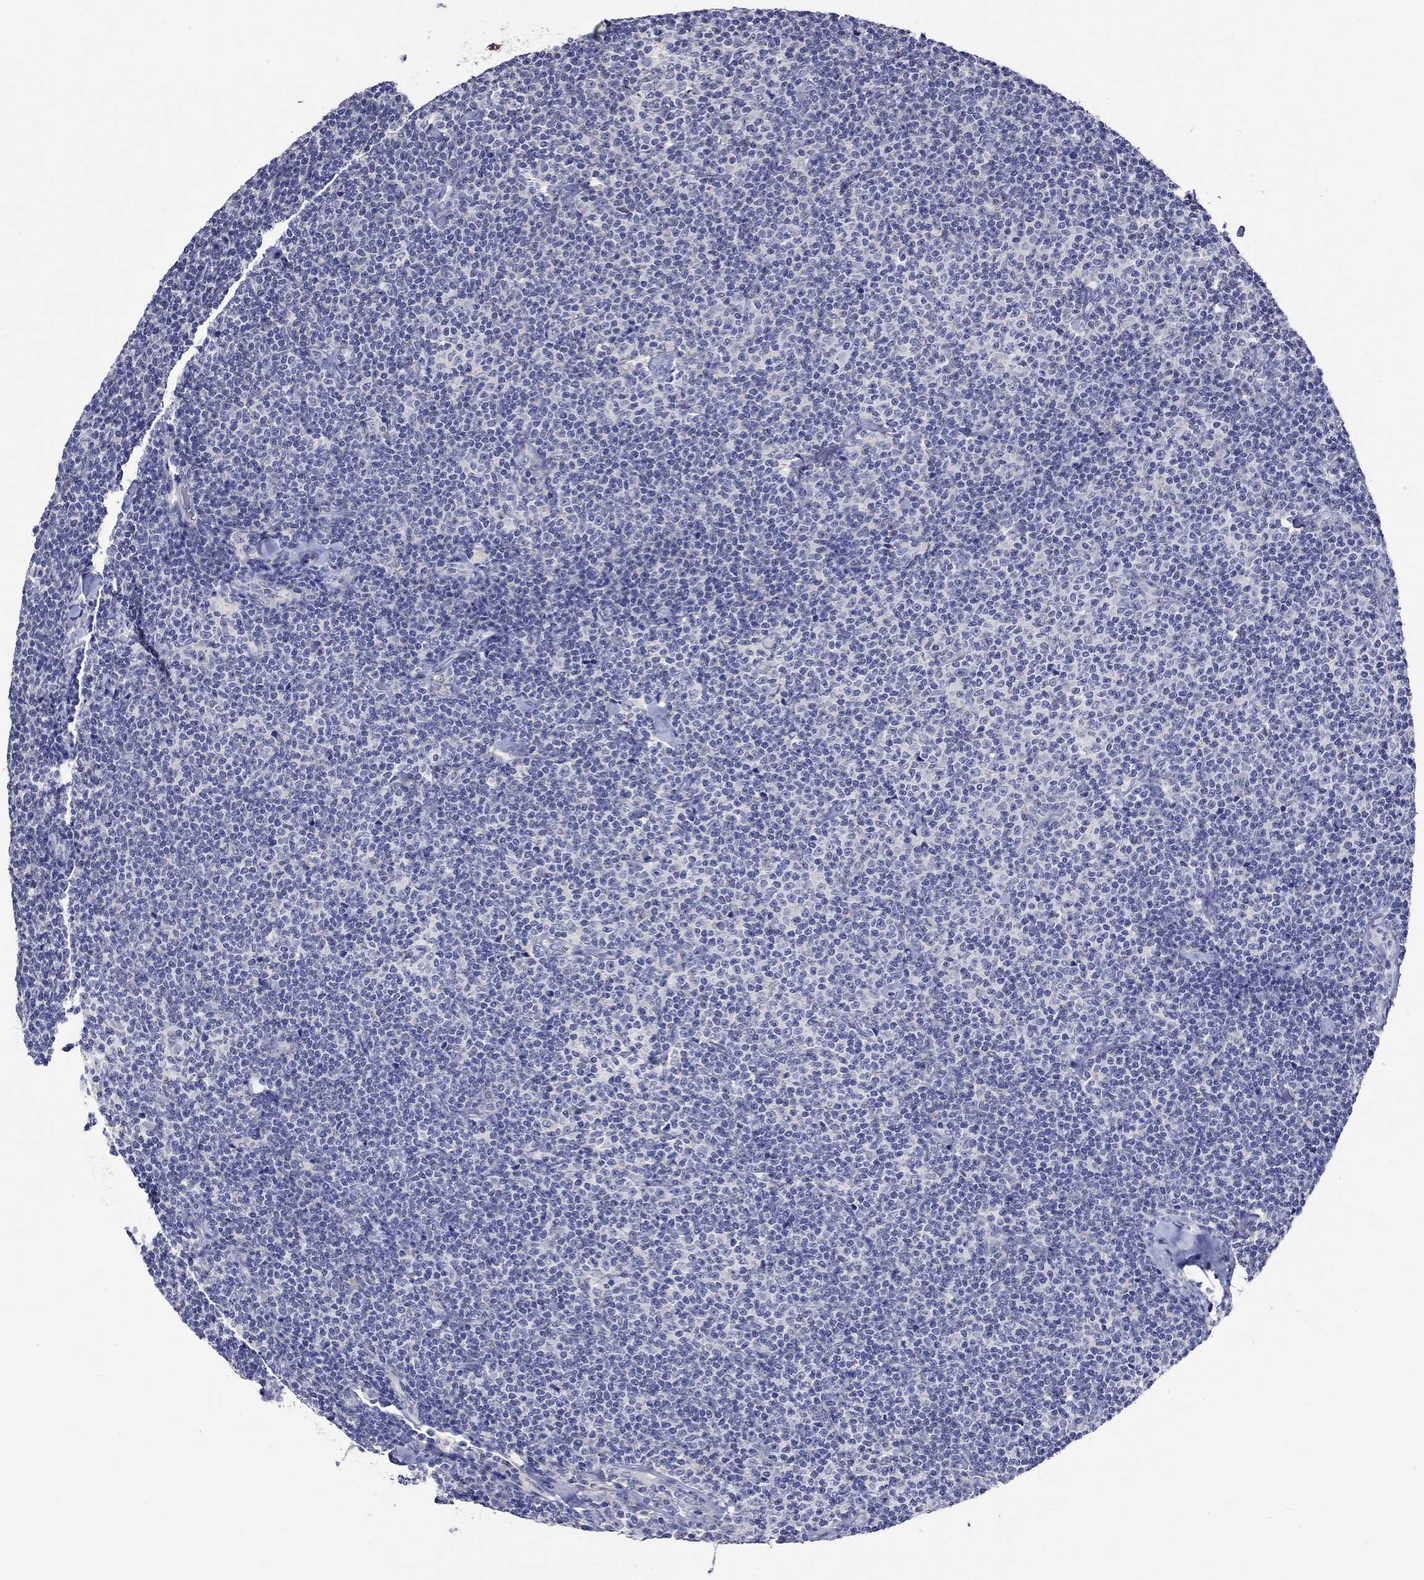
{"staining": {"intensity": "negative", "quantity": "none", "location": "none"}, "tissue": "lymphoma", "cell_type": "Tumor cells", "image_type": "cancer", "snomed": [{"axis": "morphology", "description": "Malignant lymphoma, non-Hodgkin's type, Low grade"}, {"axis": "topography", "description": "Lymph node"}], "caption": "Immunohistochemical staining of human malignant lymphoma, non-Hodgkin's type (low-grade) displays no significant staining in tumor cells. (Immunohistochemistry, brightfield microscopy, high magnification).", "gene": "CRYAB", "patient": {"sex": "male", "age": 81}}